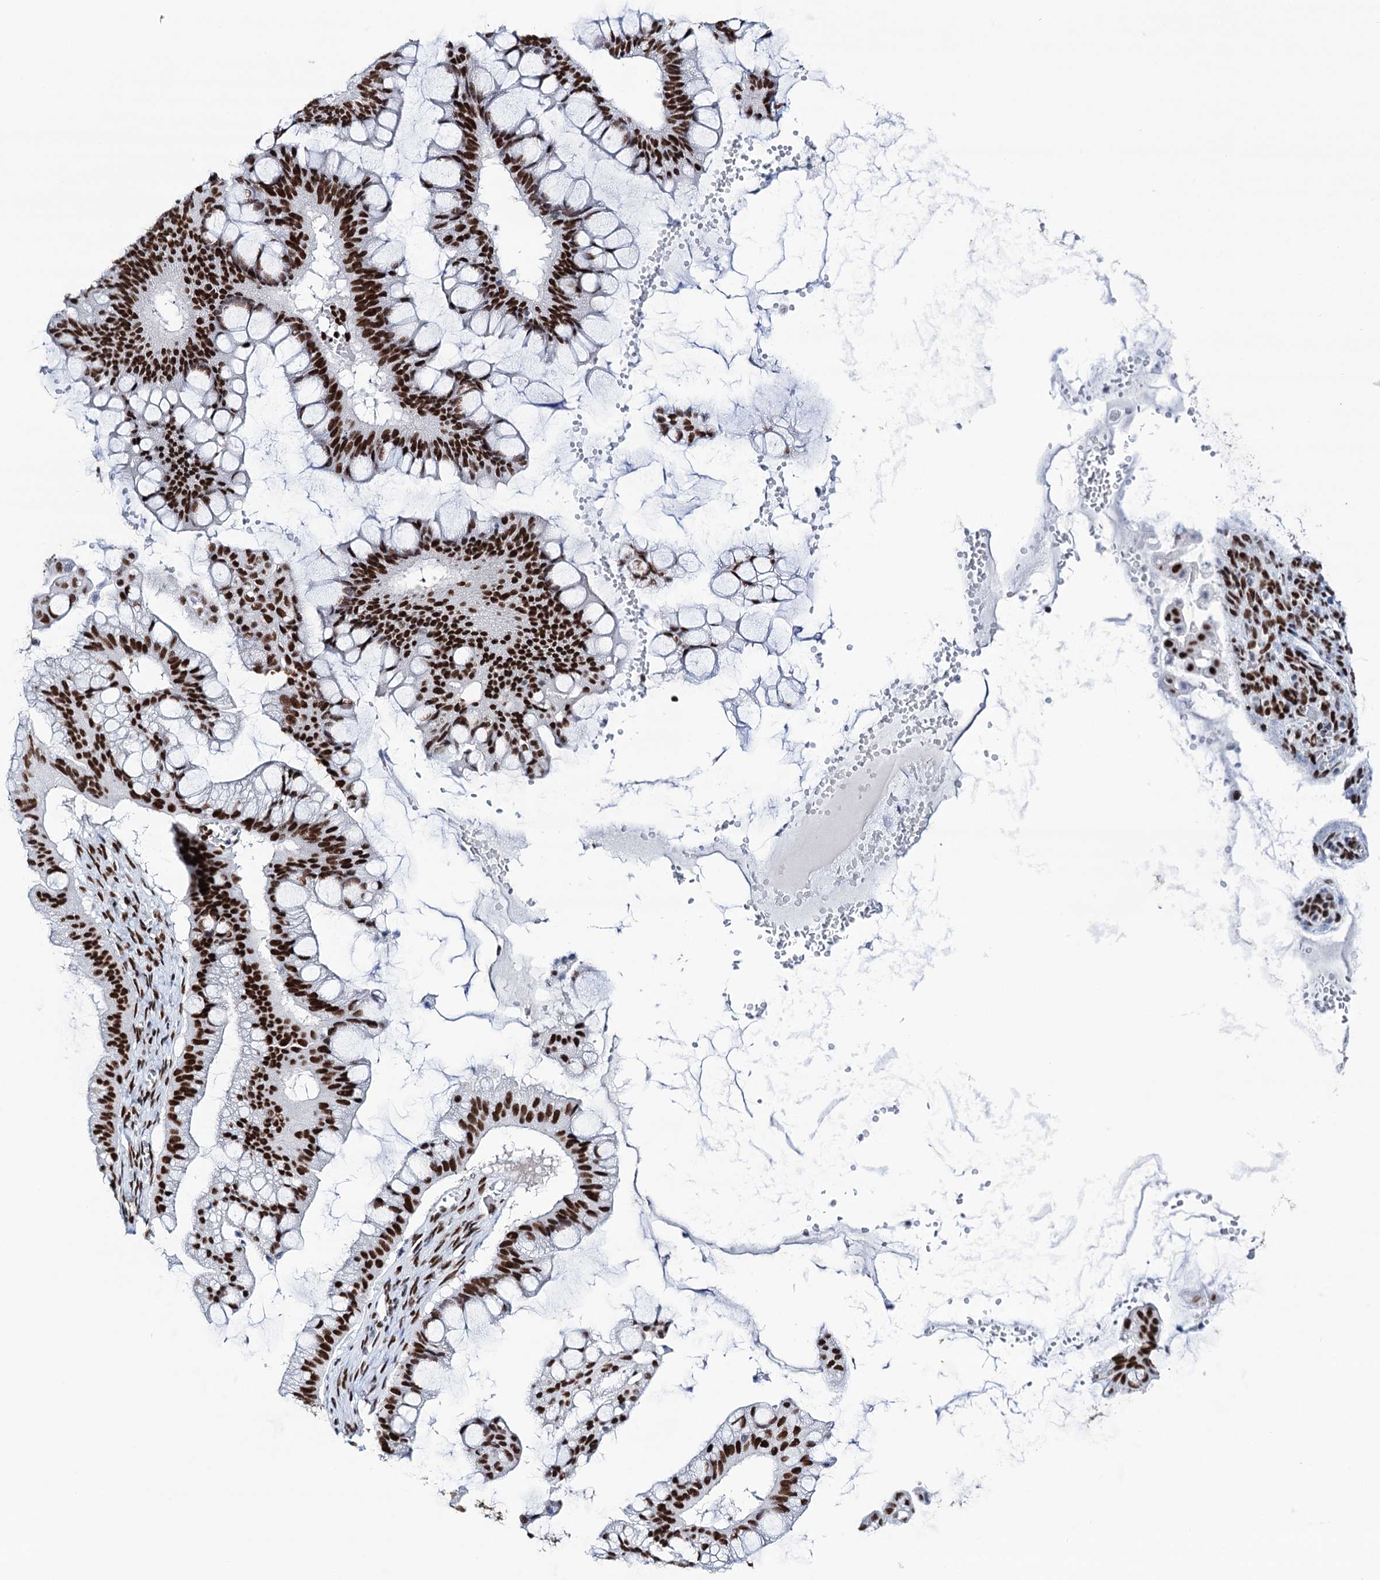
{"staining": {"intensity": "strong", "quantity": ">75%", "location": "nuclear"}, "tissue": "ovarian cancer", "cell_type": "Tumor cells", "image_type": "cancer", "snomed": [{"axis": "morphology", "description": "Cystadenocarcinoma, mucinous, NOS"}, {"axis": "topography", "description": "Ovary"}], "caption": "About >75% of tumor cells in human ovarian mucinous cystadenocarcinoma exhibit strong nuclear protein positivity as visualized by brown immunohistochemical staining.", "gene": "MATR3", "patient": {"sex": "female", "age": 73}}